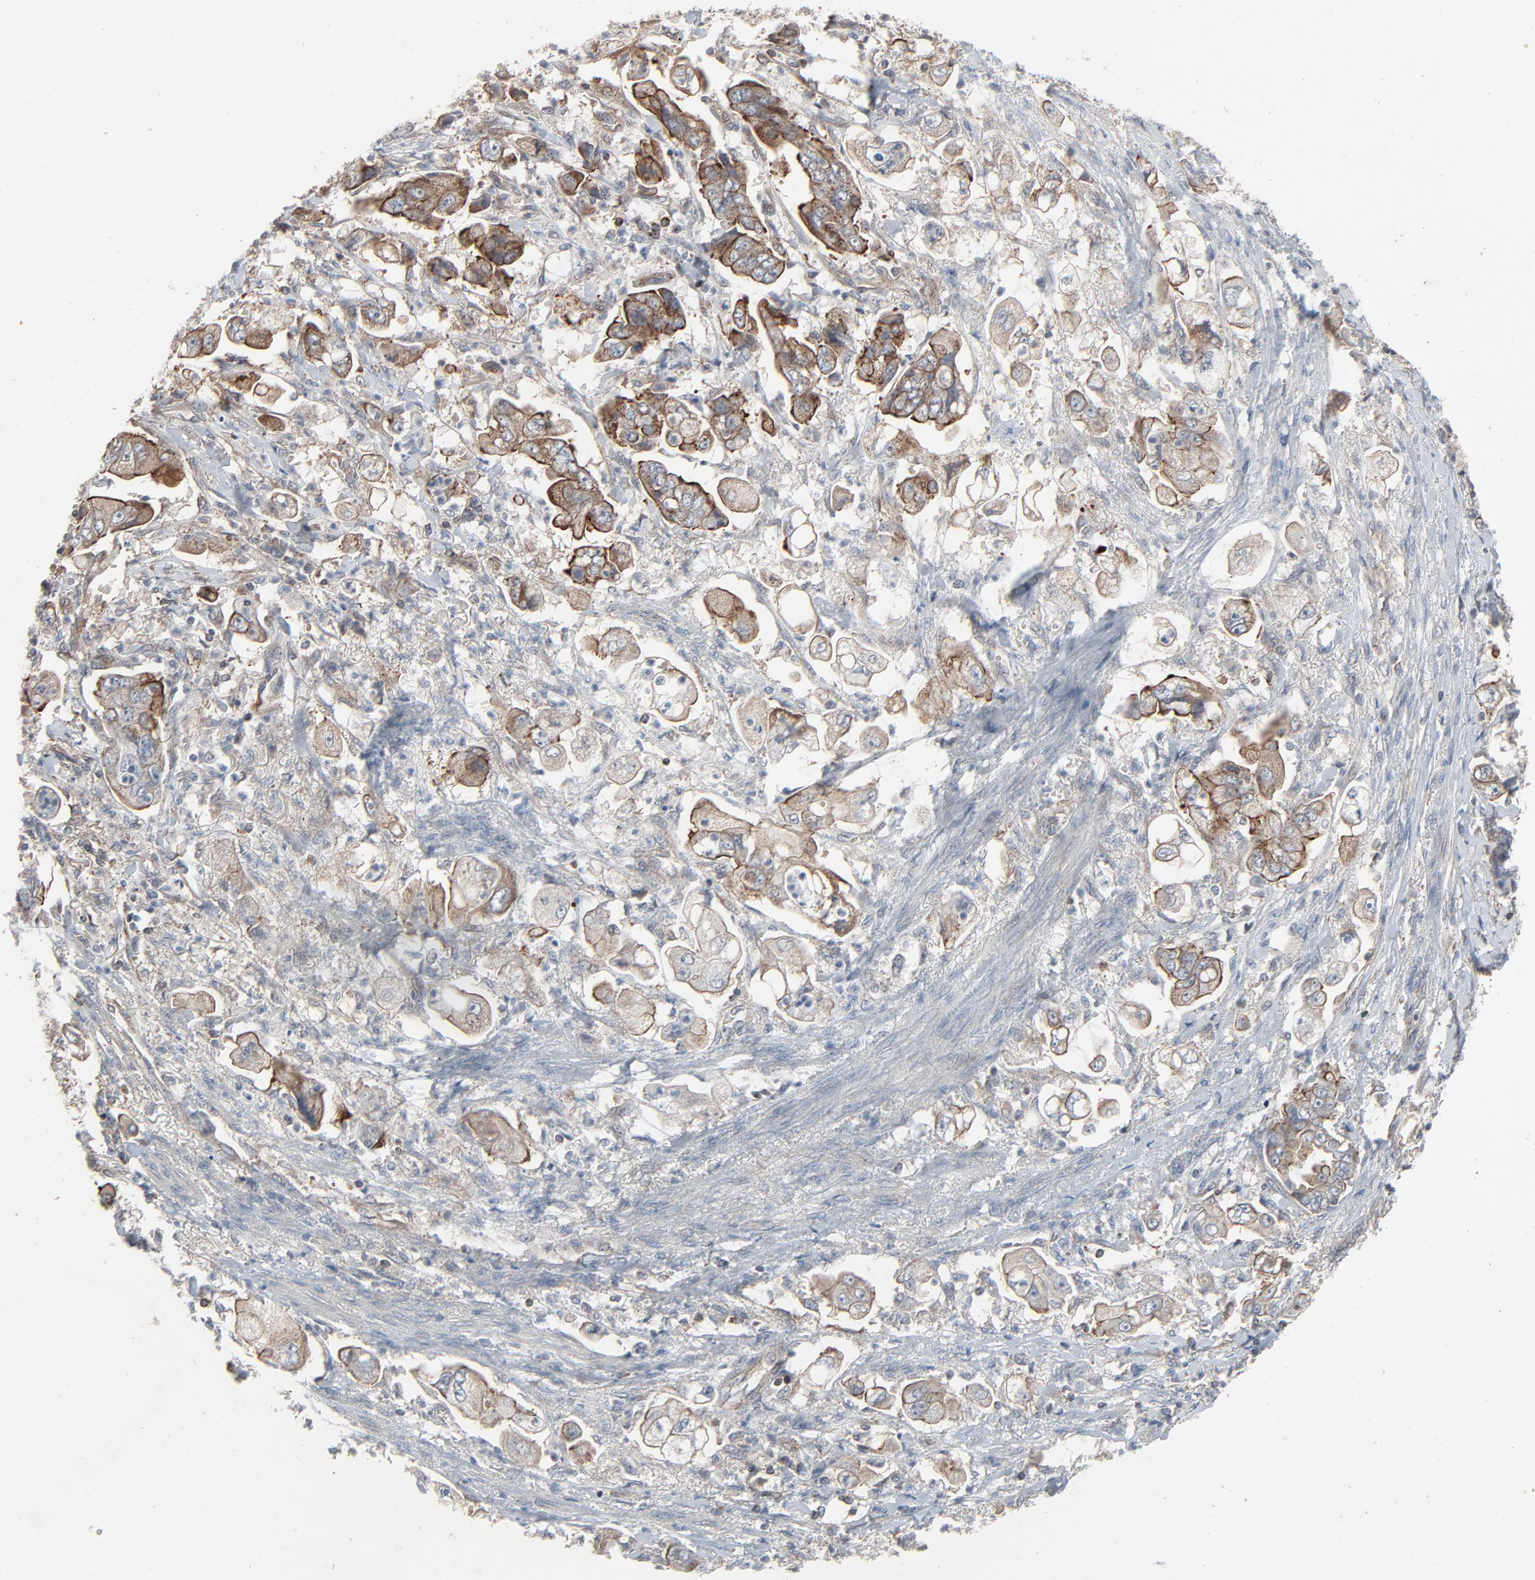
{"staining": {"intensity": "moderate", "quantity": "25%-75%", "location": "cytoplasmic/membranous"}, "tissue": "stomach cancer", "cell_type": "Tumor cells", "image_type": "cancer", "snomed": [{"axis": "morphology", "description": "Adenocarcinoma, NOS"}, {"axis": "topography", "description": "Stomach"}], "caption": "Immunohistochemical staining of stomach cancer reveals medium levels of moderate cytoplasmic/membranous staining in approximately 25%-75% of tumor cells.", "gene": "OPTN", "patient": {"sex": "male", "age": 62}}